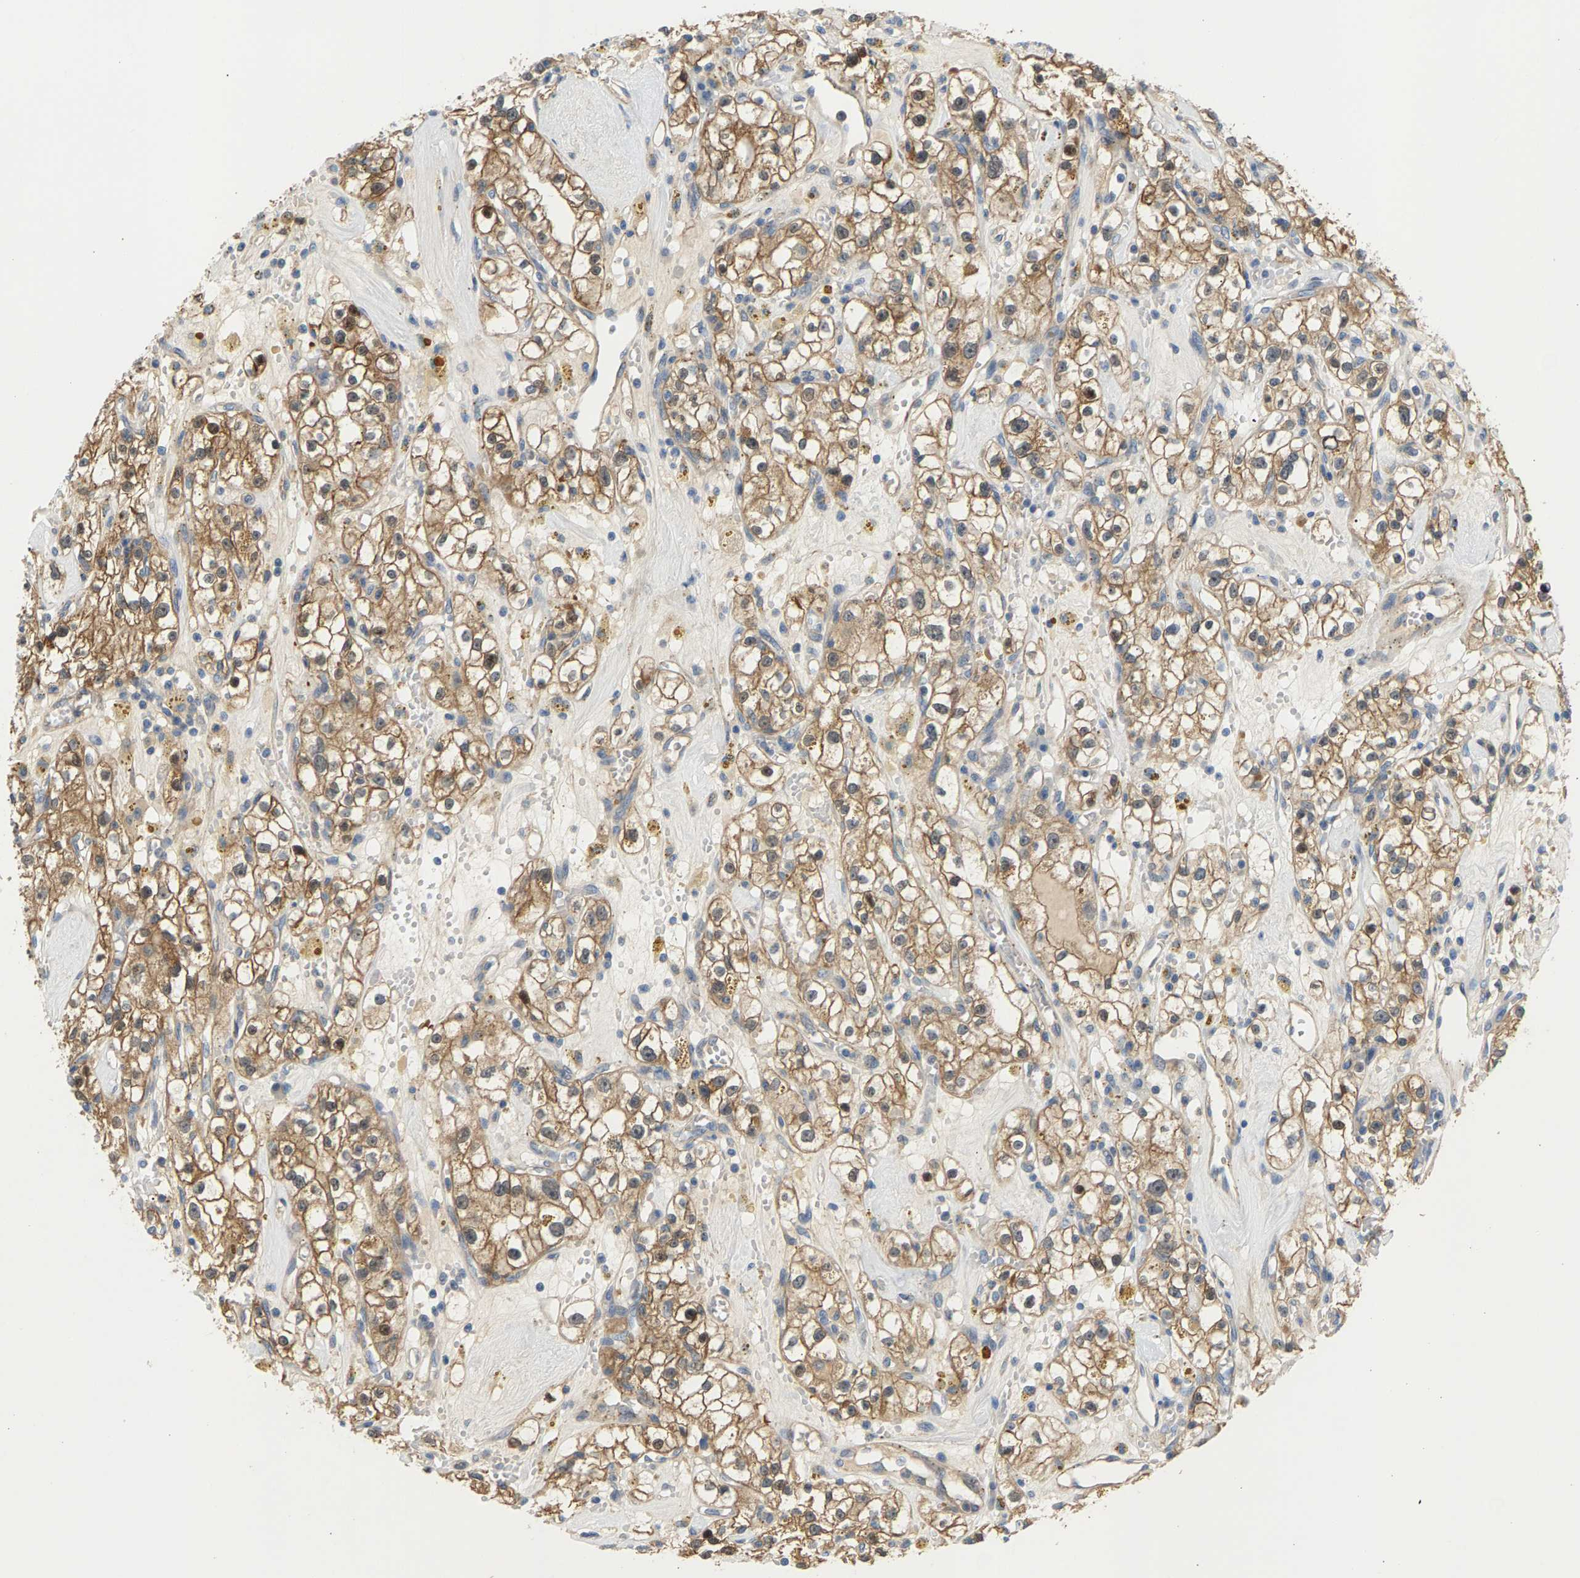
{"staining": {"intensity": "moderate", "quantity": ">75%", "location": "cytoplasmic/membranous,nuclear"}, "tissue": "renal cancer", "cell_type": "Tumor cells", "image_type": "cancer", "snomed": [{"axis": "morphology", "description": "Adenocarcinoma, NOS"}, {"axis": "topography", "description": "Kidney"}], "caption": "Tumor cells demonstrate medium levels of moderate cytoplasmic/membranous and nuclear expression in about >75% of cells in renal cancer (adenocarcinoma).", "gene": "KRTAP27-1", "patient": {"sex": "male", "age": 56}}